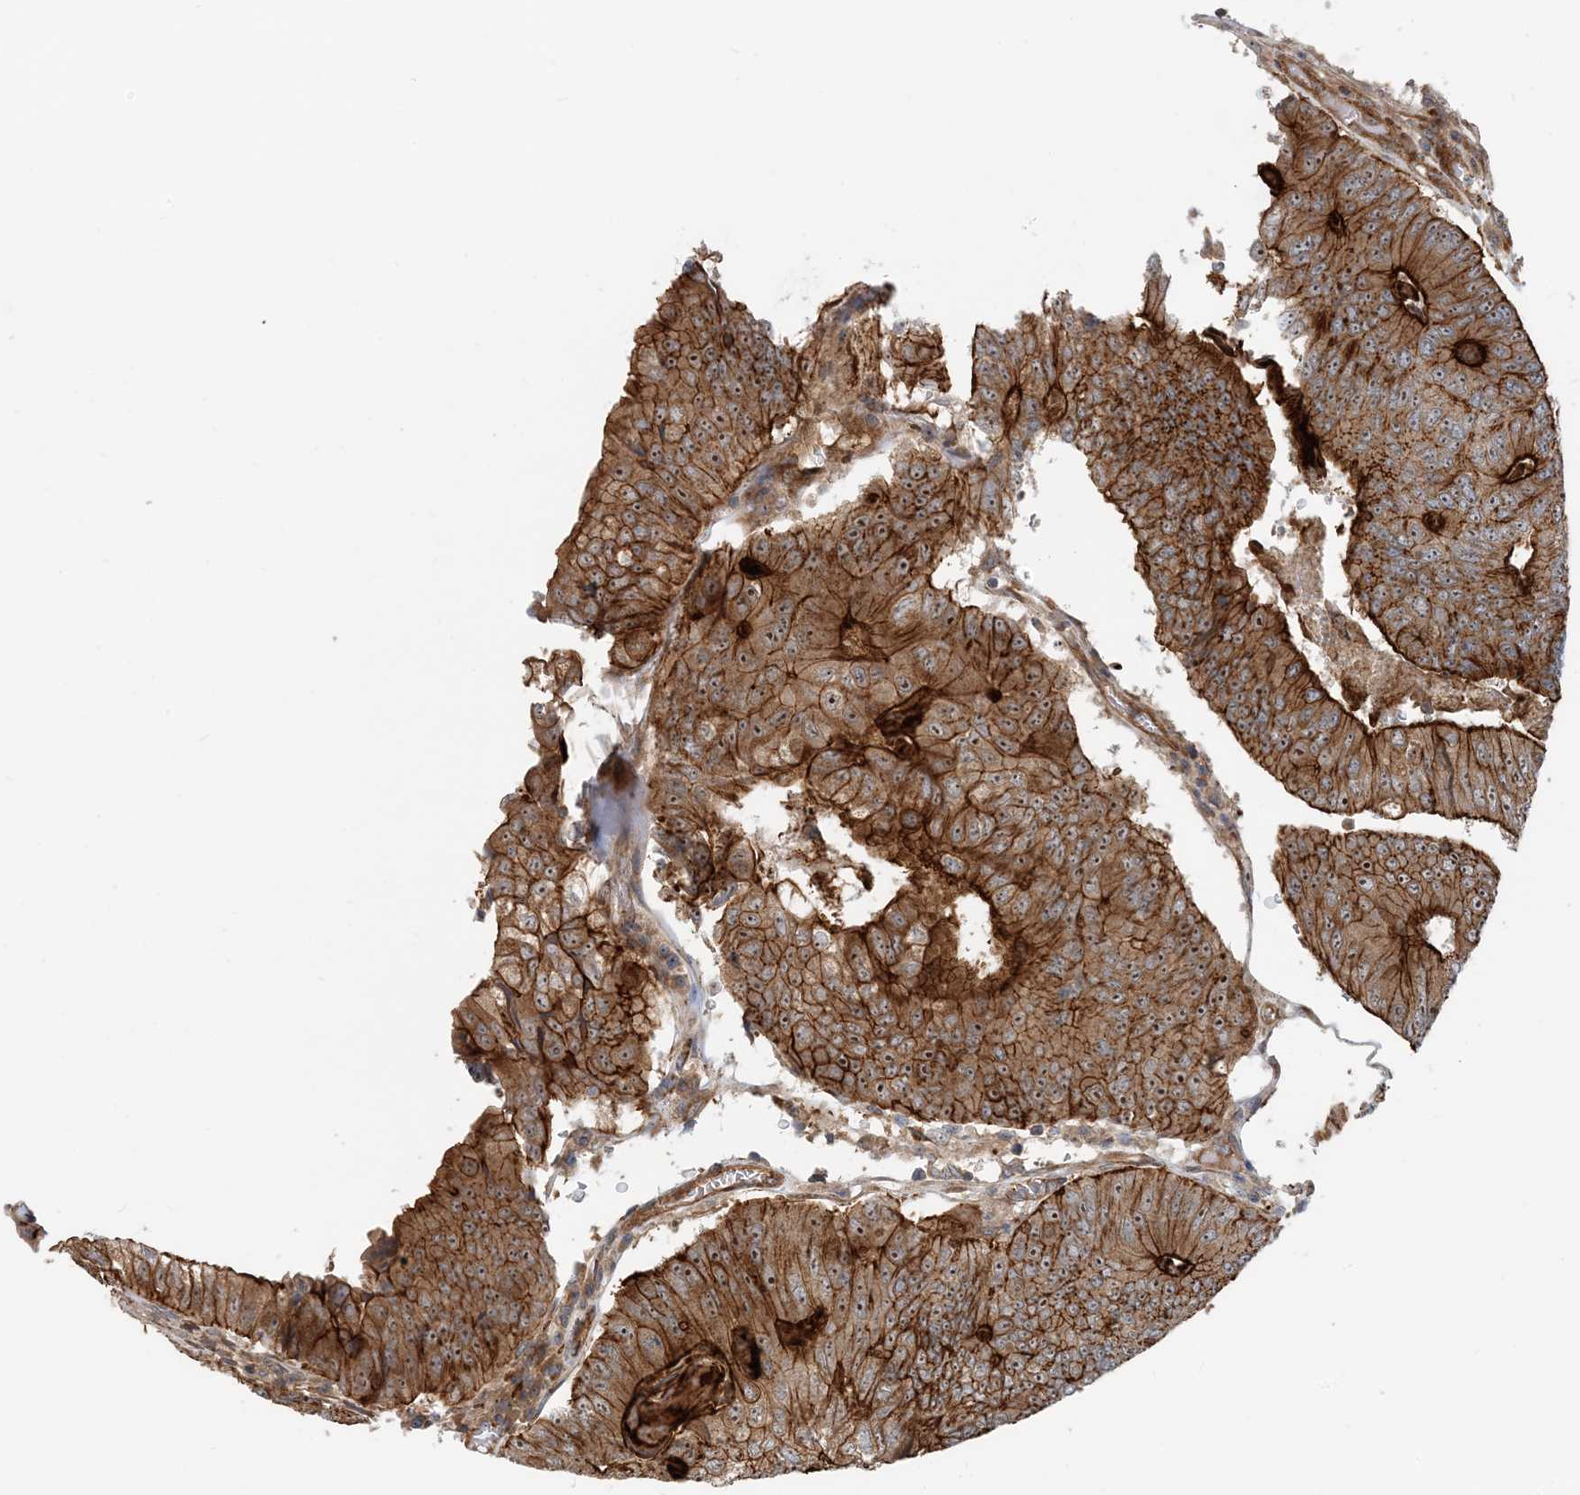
{"staining": {"intensity": "strong", "quantity": ">75%", "location": "cytoplasmic/membranous,nuclear"}, "tissue": "colorectal cancer", "cell_type": "Tumor cells", "image_type": "cancer", "snomed": [{"axis": "morphology", "description": "Adenocarcinoma, NOS"}, {"axis": "topography", "description": "Colon"}], "caption": "The image shows a brown stain indicating the presence of a protein in the cytoplasmic/membranous and nuclear of tumor cells in colorectal cancer.", "gene": "MYL5", "patient": {"sex": "female", "age": 67}}